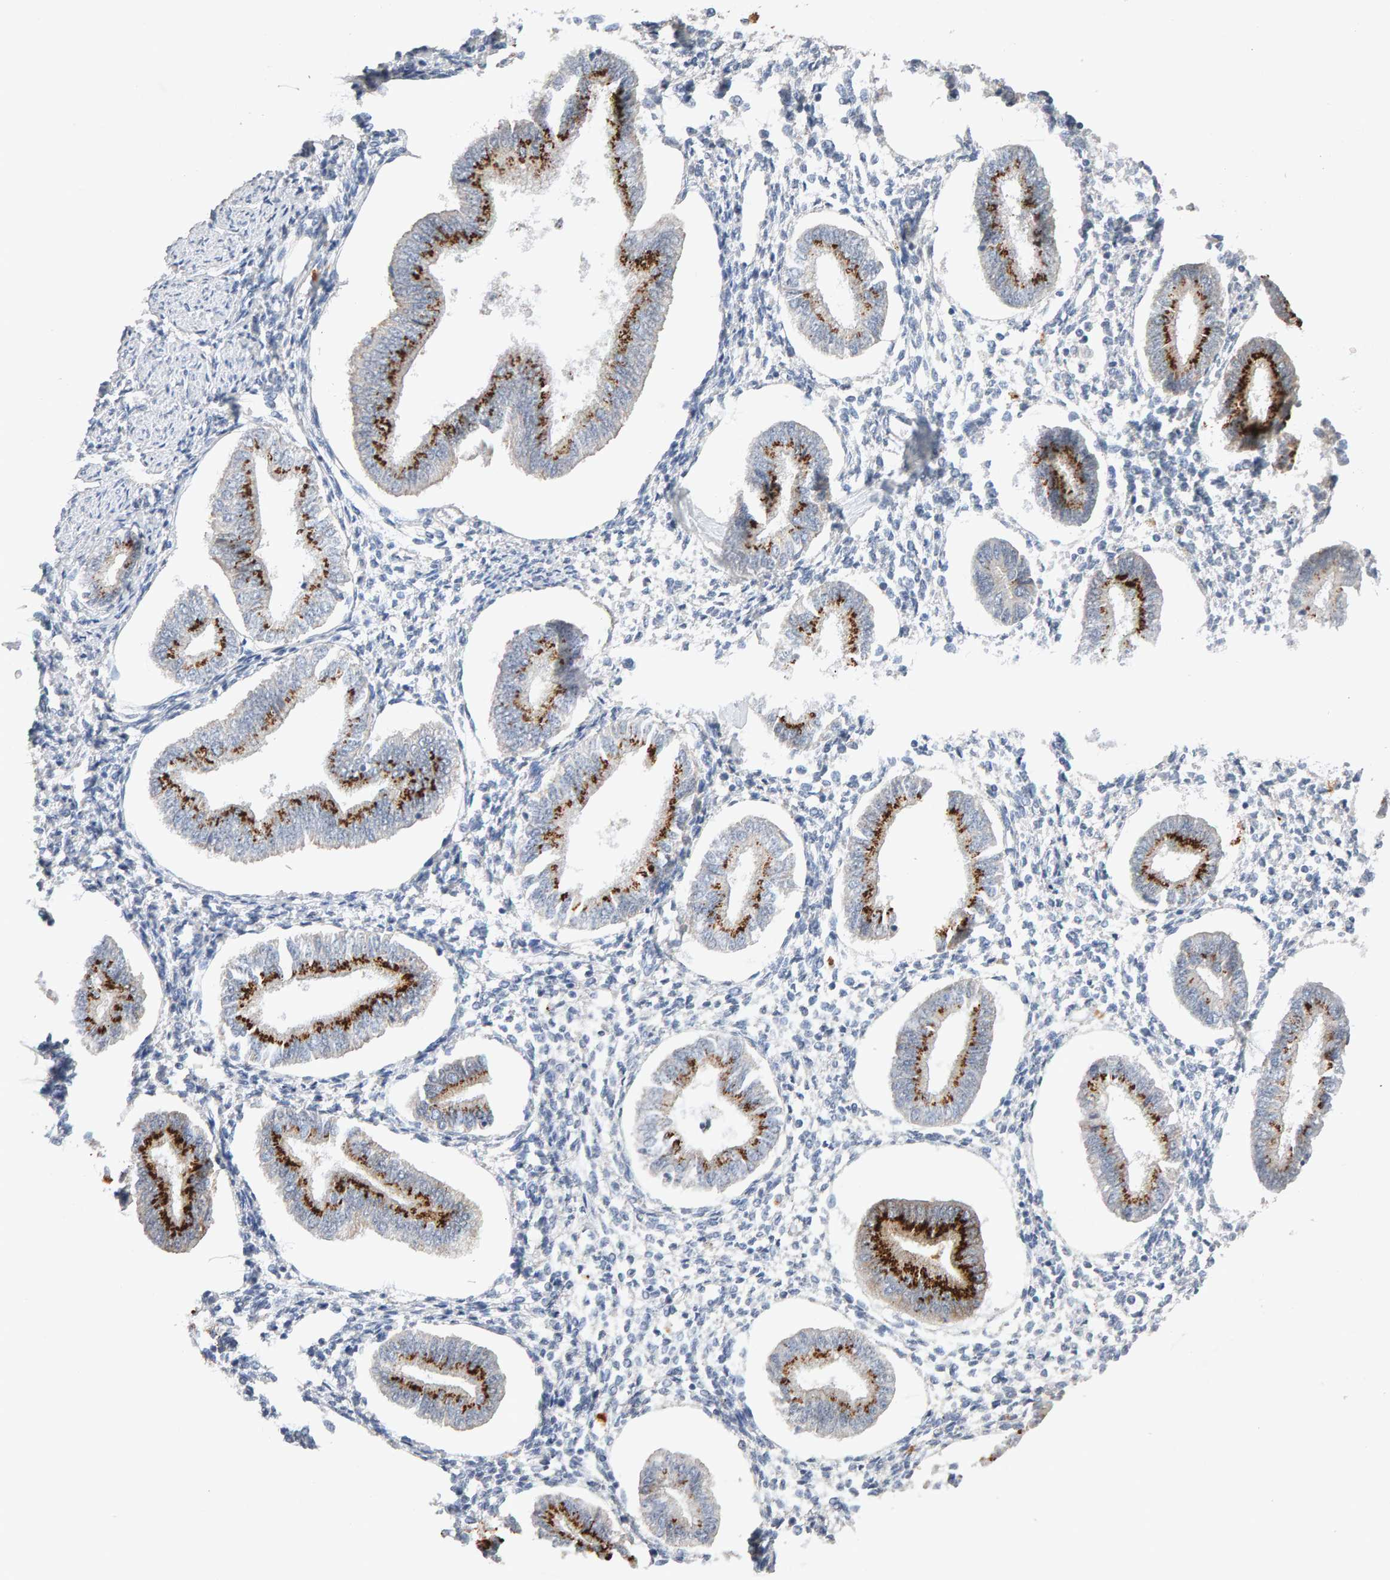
{"staining": {"intensity": "negative", "quantity": "none", "location": "none"}, "tissue": "endometrium", "cell_type": "Cells in endometrial stroma", "image_type": "normal", "snomed": [{"axis": "morphology", "description": "Normal tissue, NOS"}, {"axis": "topography", "description": "Endometrium"}], "caption": "DAB (3,3'-diaminobenzidine) immunohistochemical staining of normal human endometrium shows no significant expression in cells in endometrial stroma. Nuclei are stained in blue.", "gene": "PTPRM", "patient": {"sex": "female", "age": 50}}